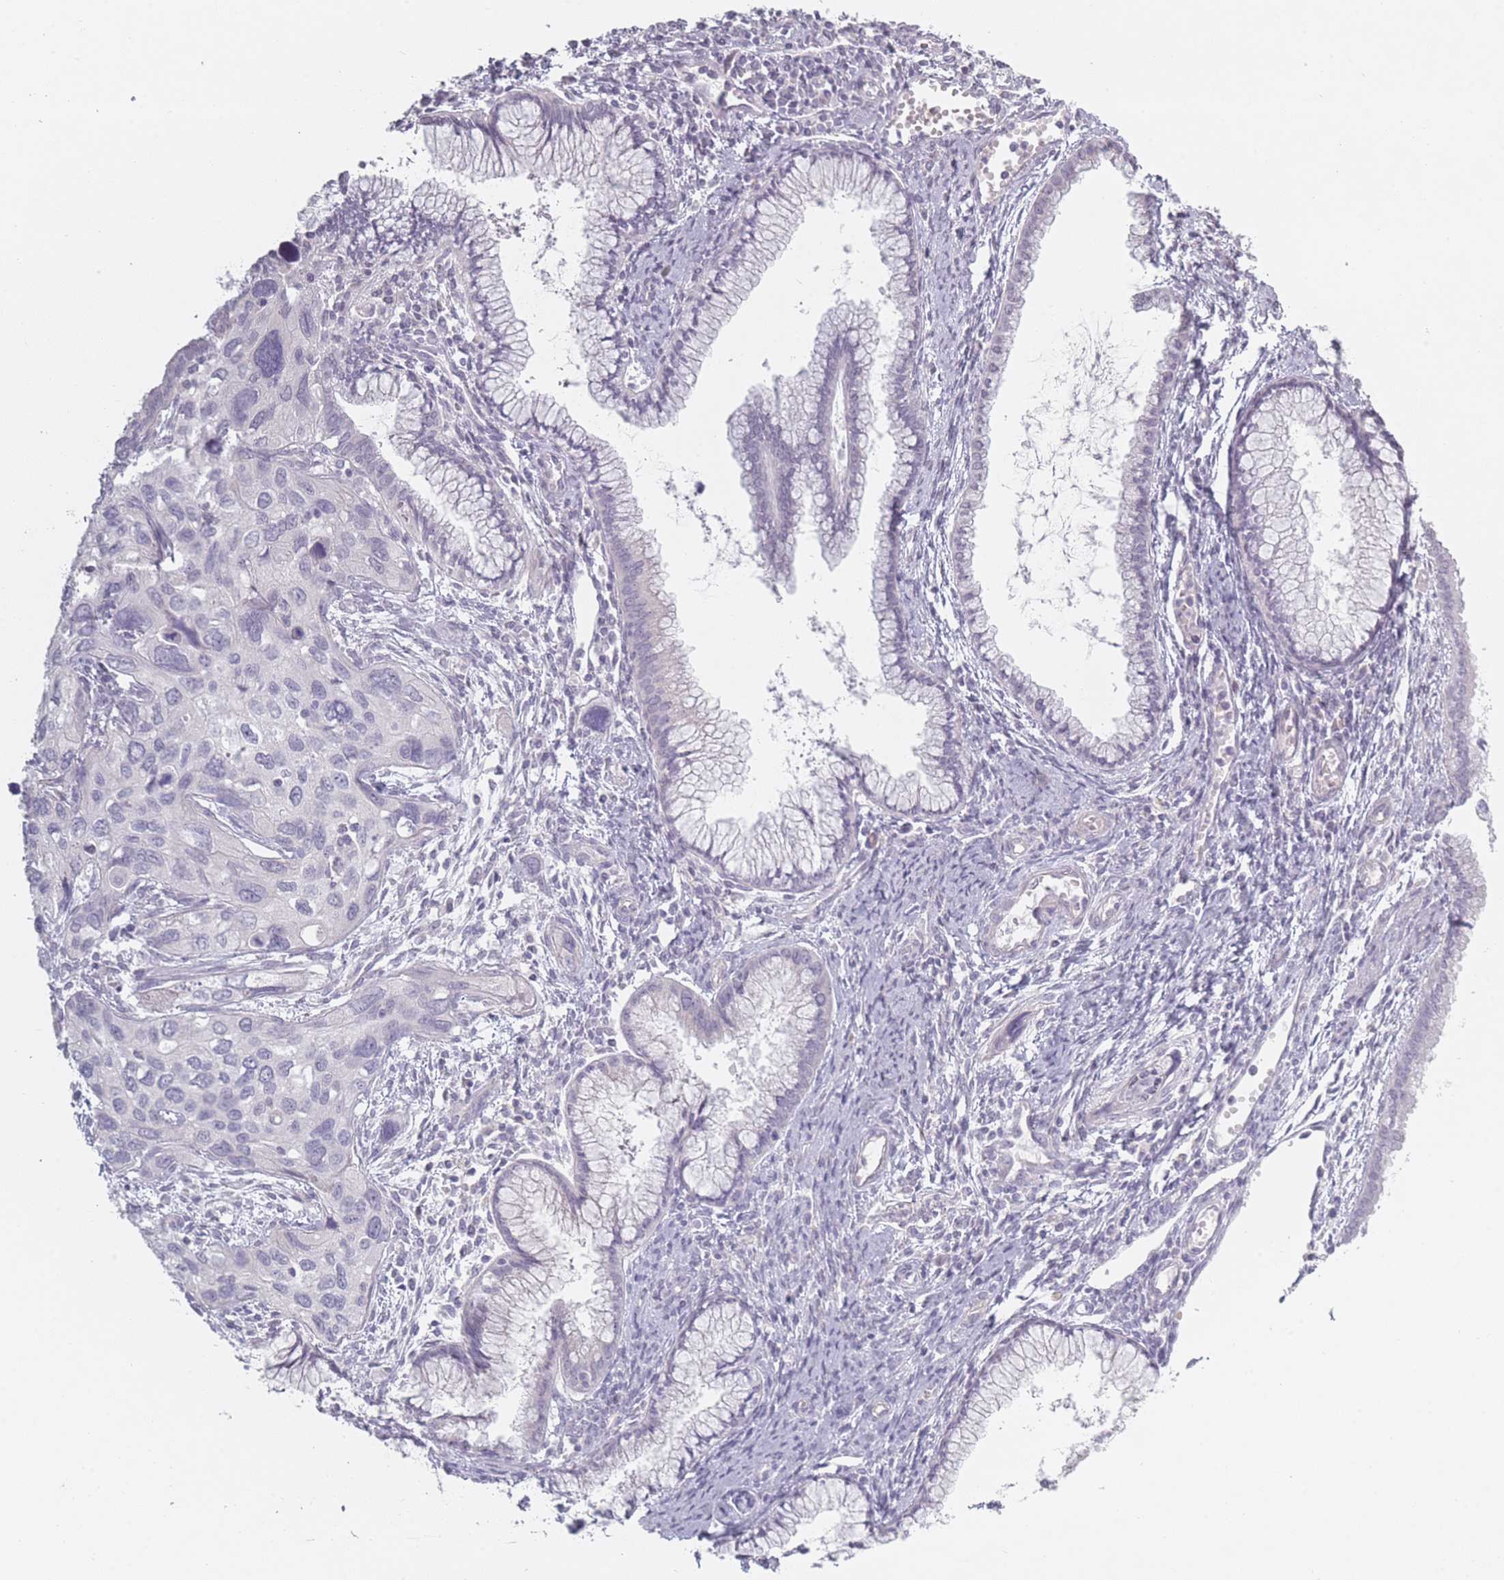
{"staining": {"intensity": "negative", "quantity": "none", "location": "none"}, "tissue": "cervical cancer", "cell_type": "Tumor cells", "image_type": "cancer", "snomed": [{"axis": "morphology", "description": "Squamous cell carcinoma, NOS"}, {"axis": "topography", "description": "Cervix"}], "caption": "A histopathology image of cervical squamous cell carcinoma stained for a protein exhibits no brown staining in tumor cells.", "gene": "RASL10B", "patient": {"sex": "female", "age": 55}}